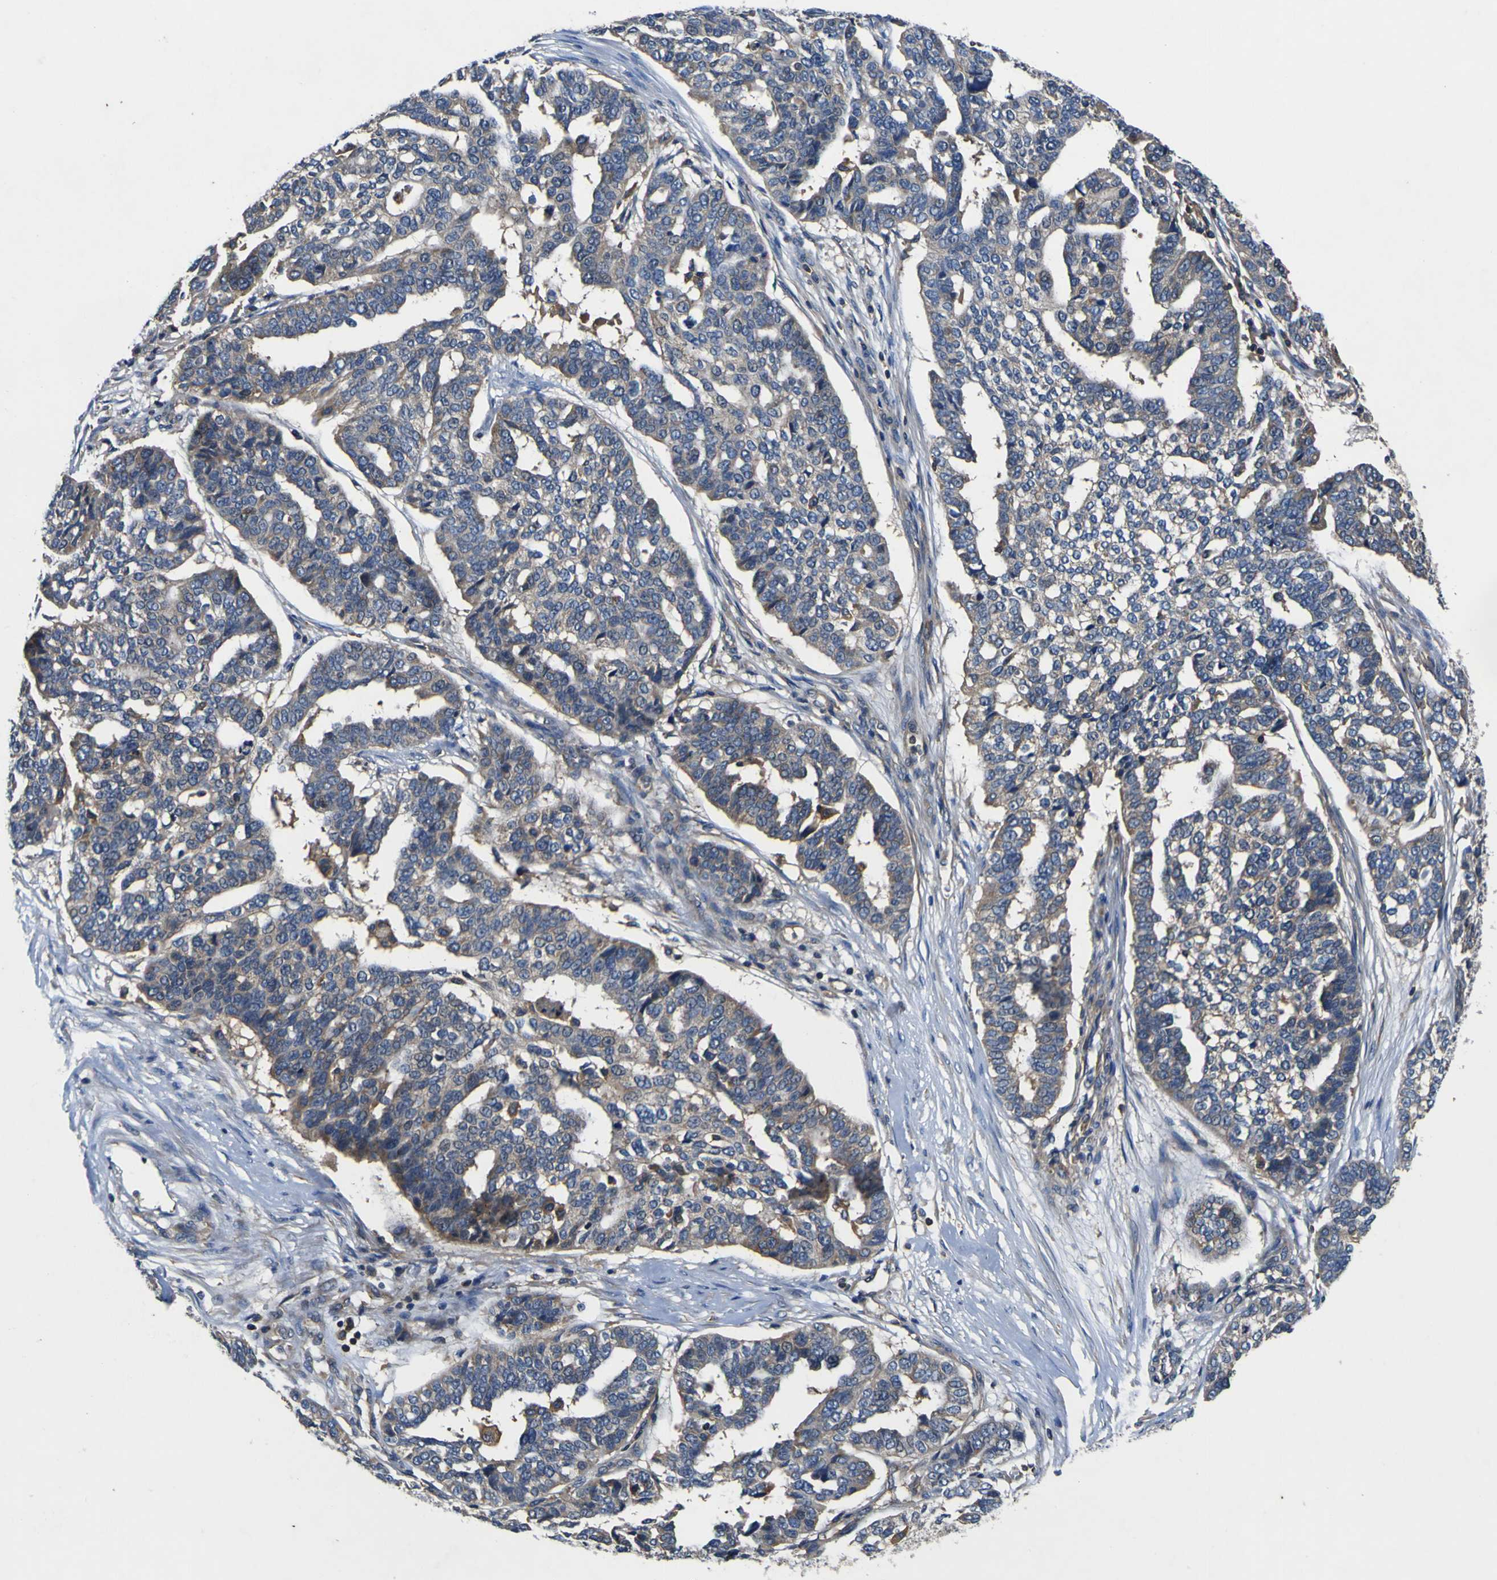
{"staining": {"intensity": "weak", "quantity": ">75%", "location": "cytoplasmic/membranous"}, "tissue": "ovarian cancer", "cell_type": "Tumor cells", "image_type": "cancer", "snomed": [{"axis": "morphology", "description": "Cystadenocarcinoma, serous, NOS"}, {"axis": "topography", "description": "Ovary"}], "caption": "Weak cytoplasmic/membranous positivity for a protein is identified in about >75% of tumor cells of serous cystadenocarcinoma (ovarian) using immunohistochemistry.", "gene": "CNR2", "patient": {"sex": "female", "age": 59}}